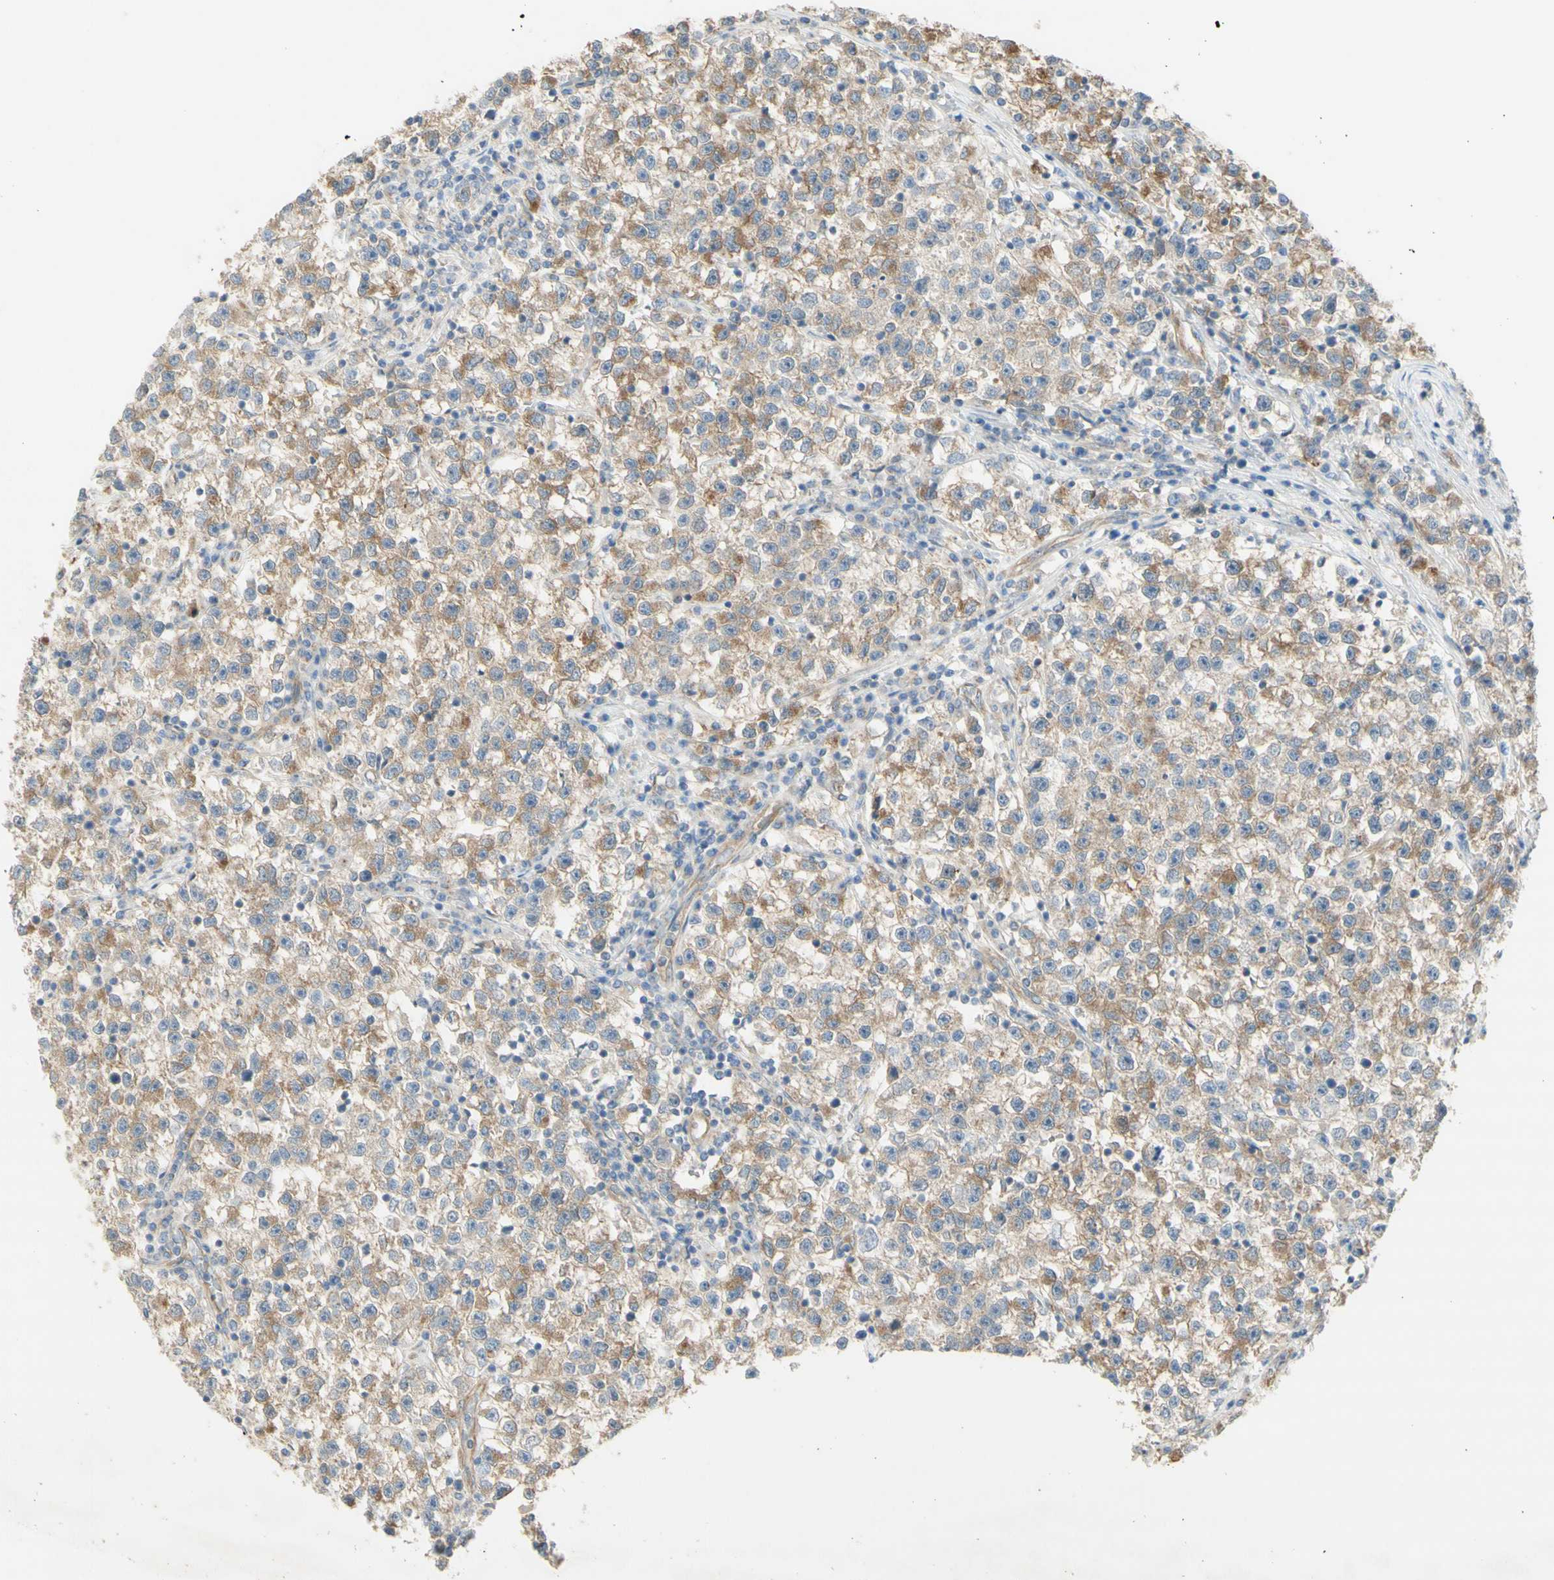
{"staining": {"intensity": "moderate", "quantity": "25%-75%", "location": "cytoplasmic/membranous"}, "tissue": "testis cancer", "cell_type": "Tumor cells", "image_type": "cancer", "snomed": [{"axis": "morphology", "description": "Seminoma, NOS"}, {"axis": "topography", "description": "Testis"}], "caption": "Moderate cytoplasmic/membranous protein positivity is present in about 25%-75% of tumor cells in testis cancer.", "gene": "DYNC1H1", "patient": {"sex": "male", "age": 22}}